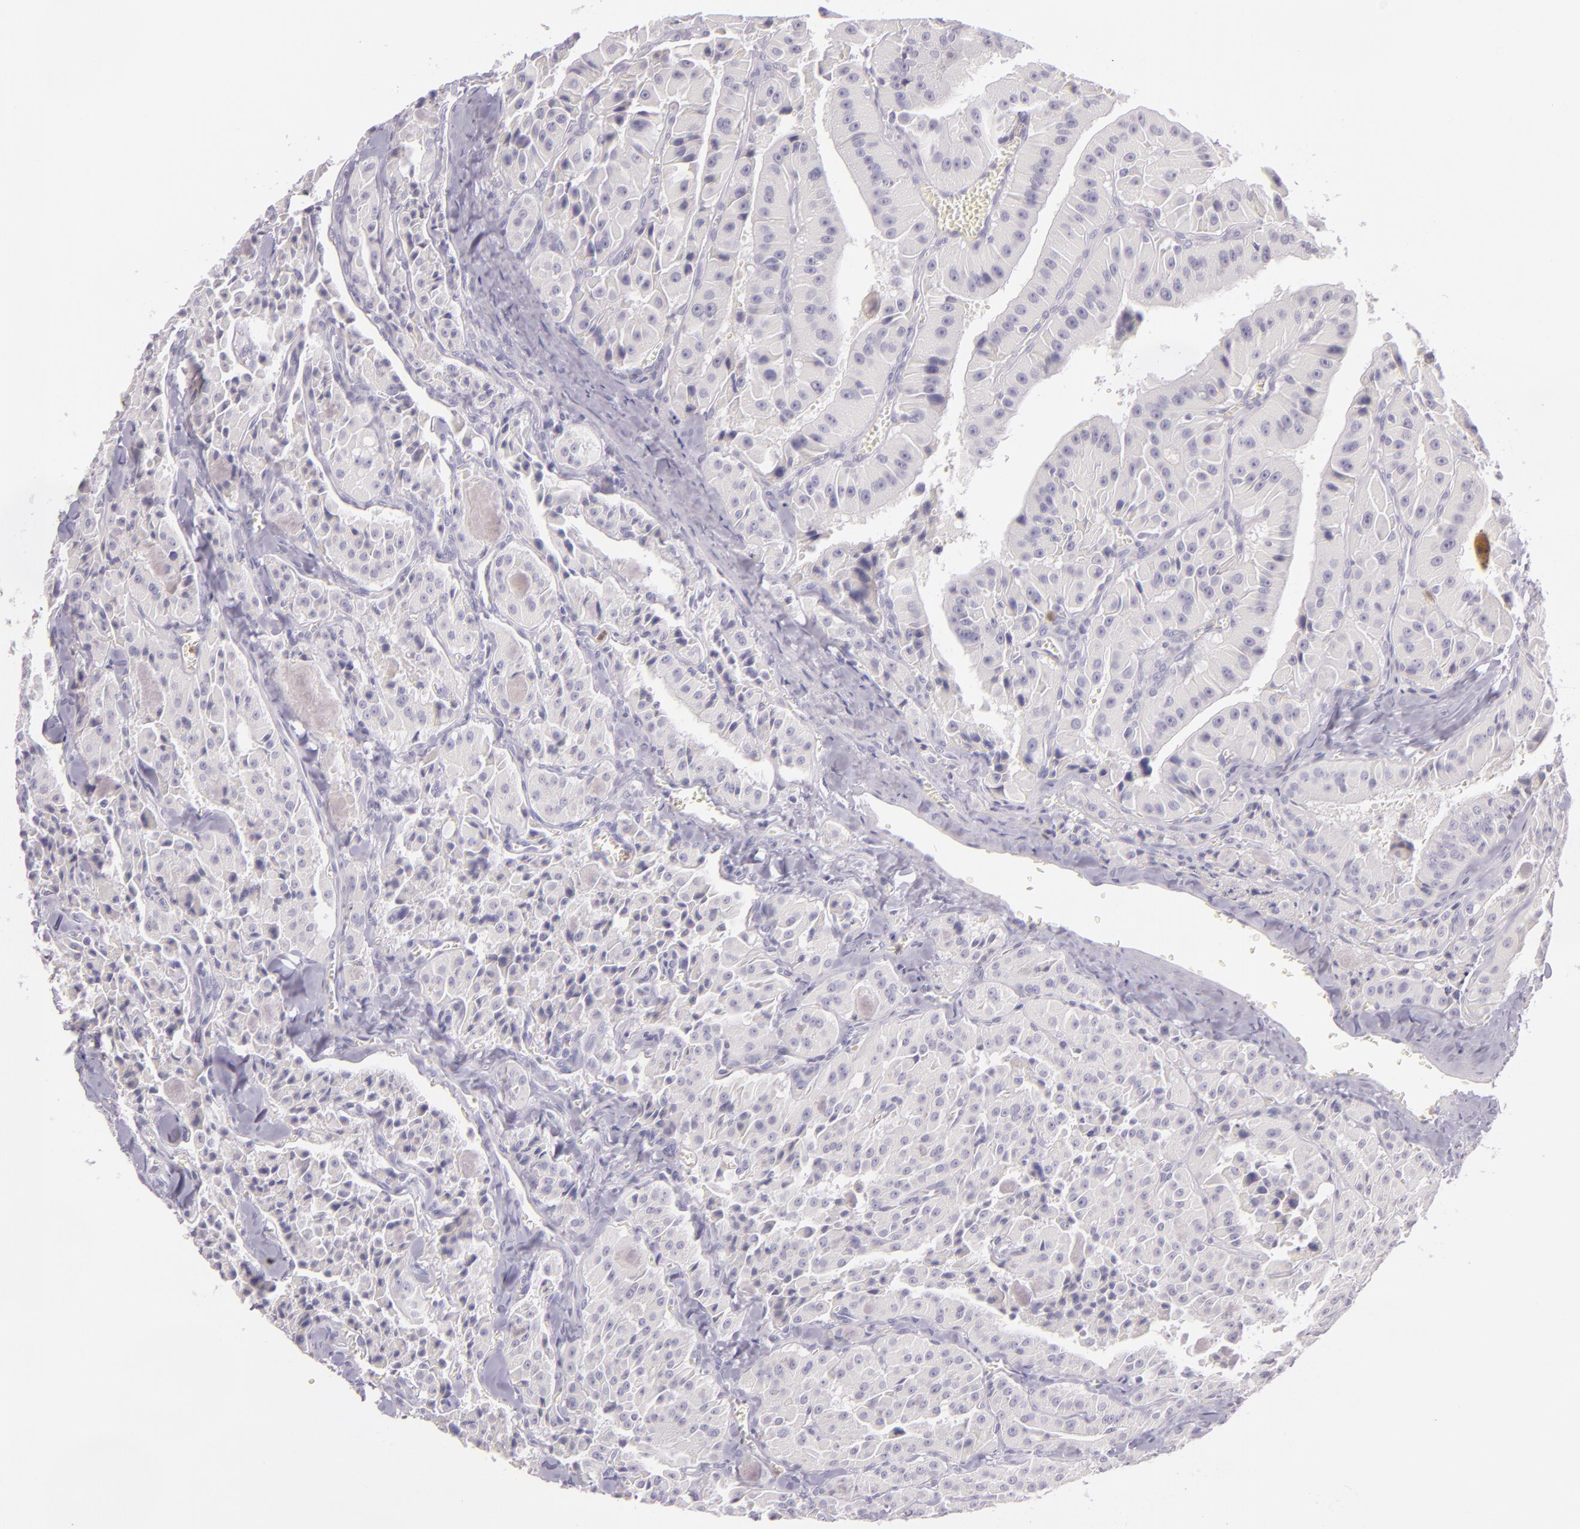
{"staining": {"intensity": "negative", "quantity": "none", "location": "none"}, "tissue": "thyroid cancer", "cell_type": "Tumor cells", "image_type": "cancer", "snomed": [{"axis": "morphology", "description": "Carcinoma, NOS"}, {"axis": "topography", "description": "Thyroid gland"}], "caption": "The histopathology image displays no staining of tumor cells in thyroid cancer (carcinoma).", "gene": "CBS", "patient": {"sex": "male", "age": 76}}